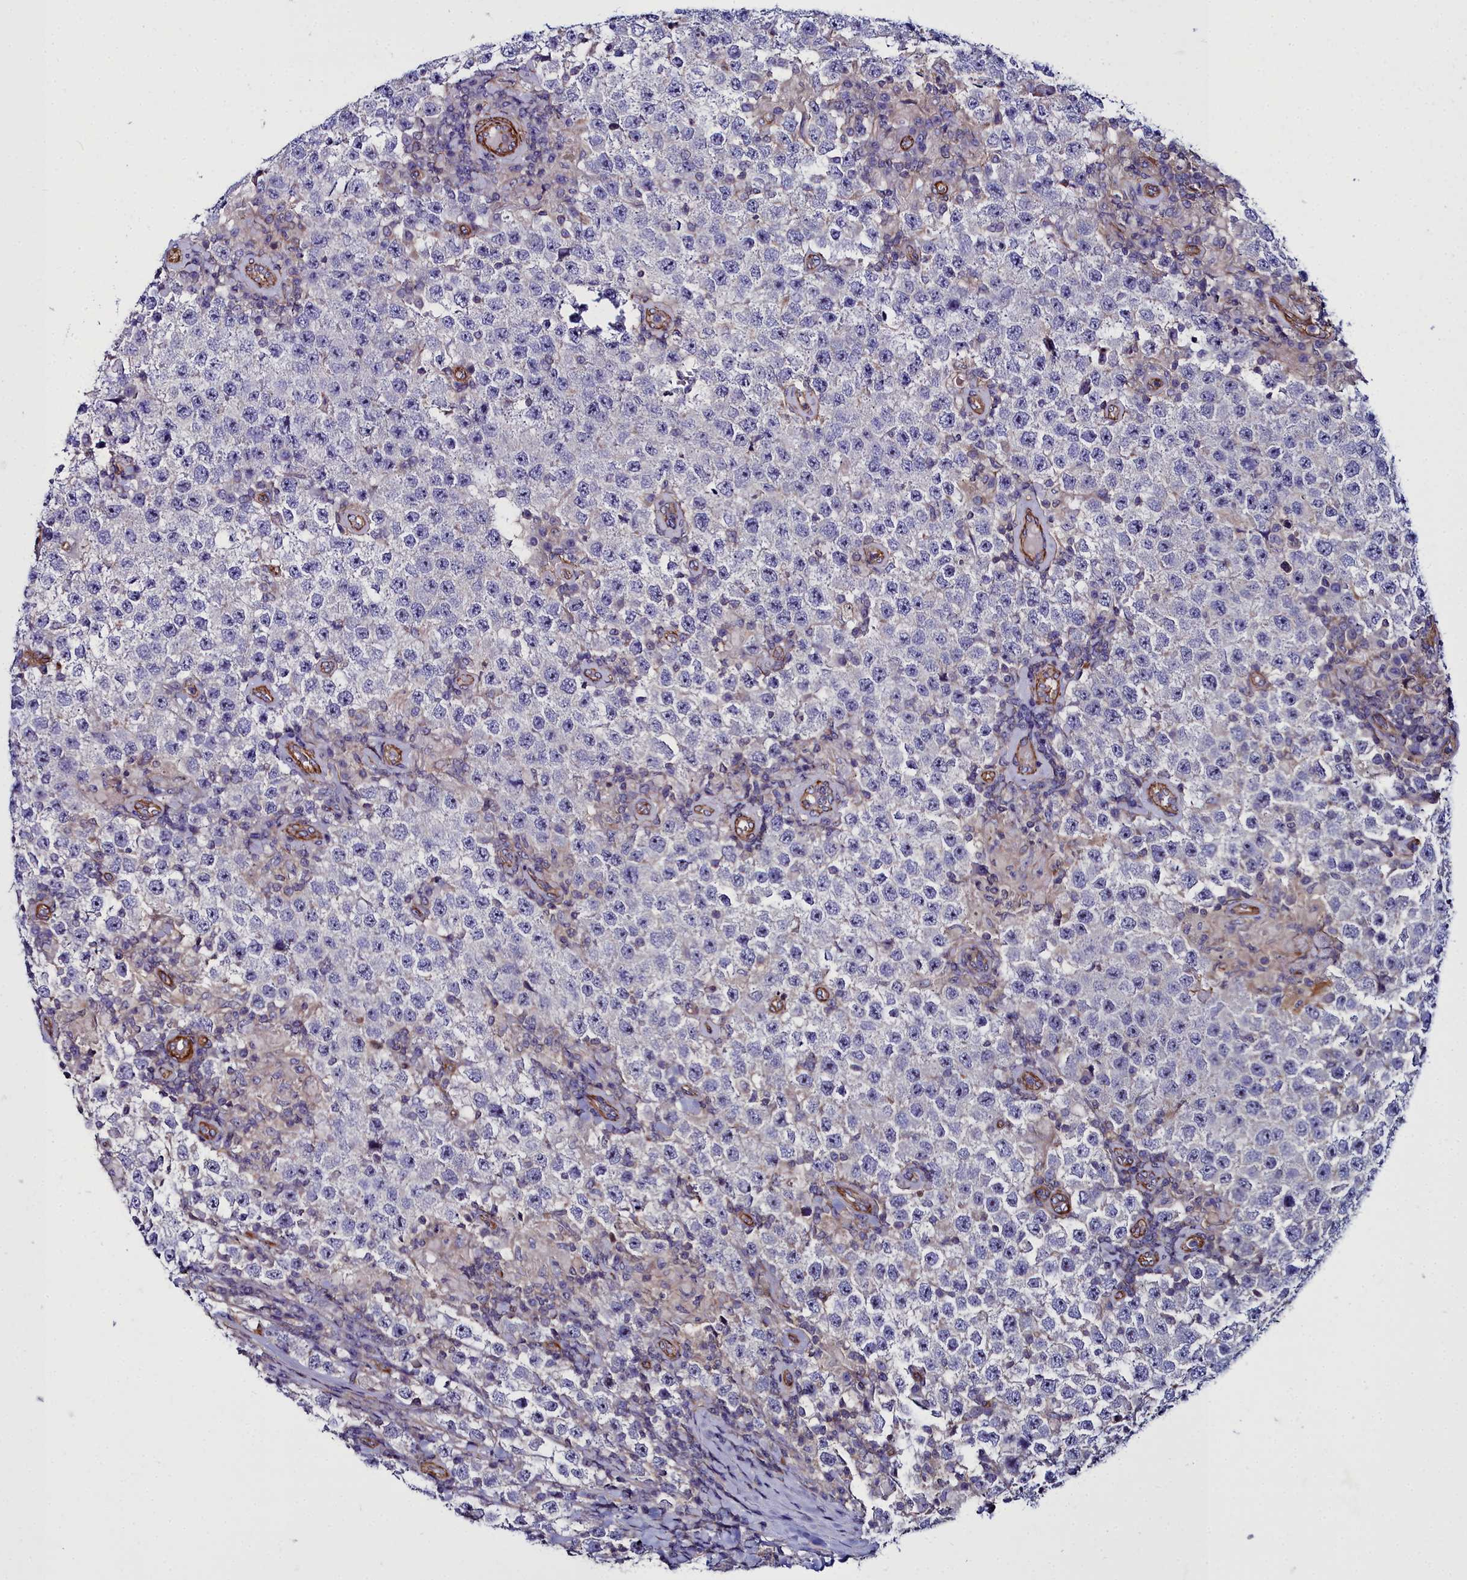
{"staining": {"intensity": "negative", "quantity": "none", "location": "none"}, "tissue": "testis cancer", "cell_type": "Tumor cells", "image_type": "cancer", "snomed": [{"axis": "morphology", "description": "Normal tissue, NOS"}, {"axis": "morphology", "description": "Urothelial carcinoma, High grade"}, {"axis": "morphology", "description": "Seminoma, NOS"}, {"axis": "morphology", "description": "Carcinoma, Embryonal, NOS"}, {"axis": "topography", "description": "Urinary bladder"}, {"axis": "topography", "description": "Testis"}], "caption": "IHC photomicrograph of neoplastic tissue: human testis cancer stained with DAB reveals no significant protein staining in tumor cells. (DAB (3,3'-diaminobenzidine) immunohistochemistry visualized using brightfield microscopy, high magnification).", "gene": "FADS3", "patient": {"sex": "male", "age": 41}}